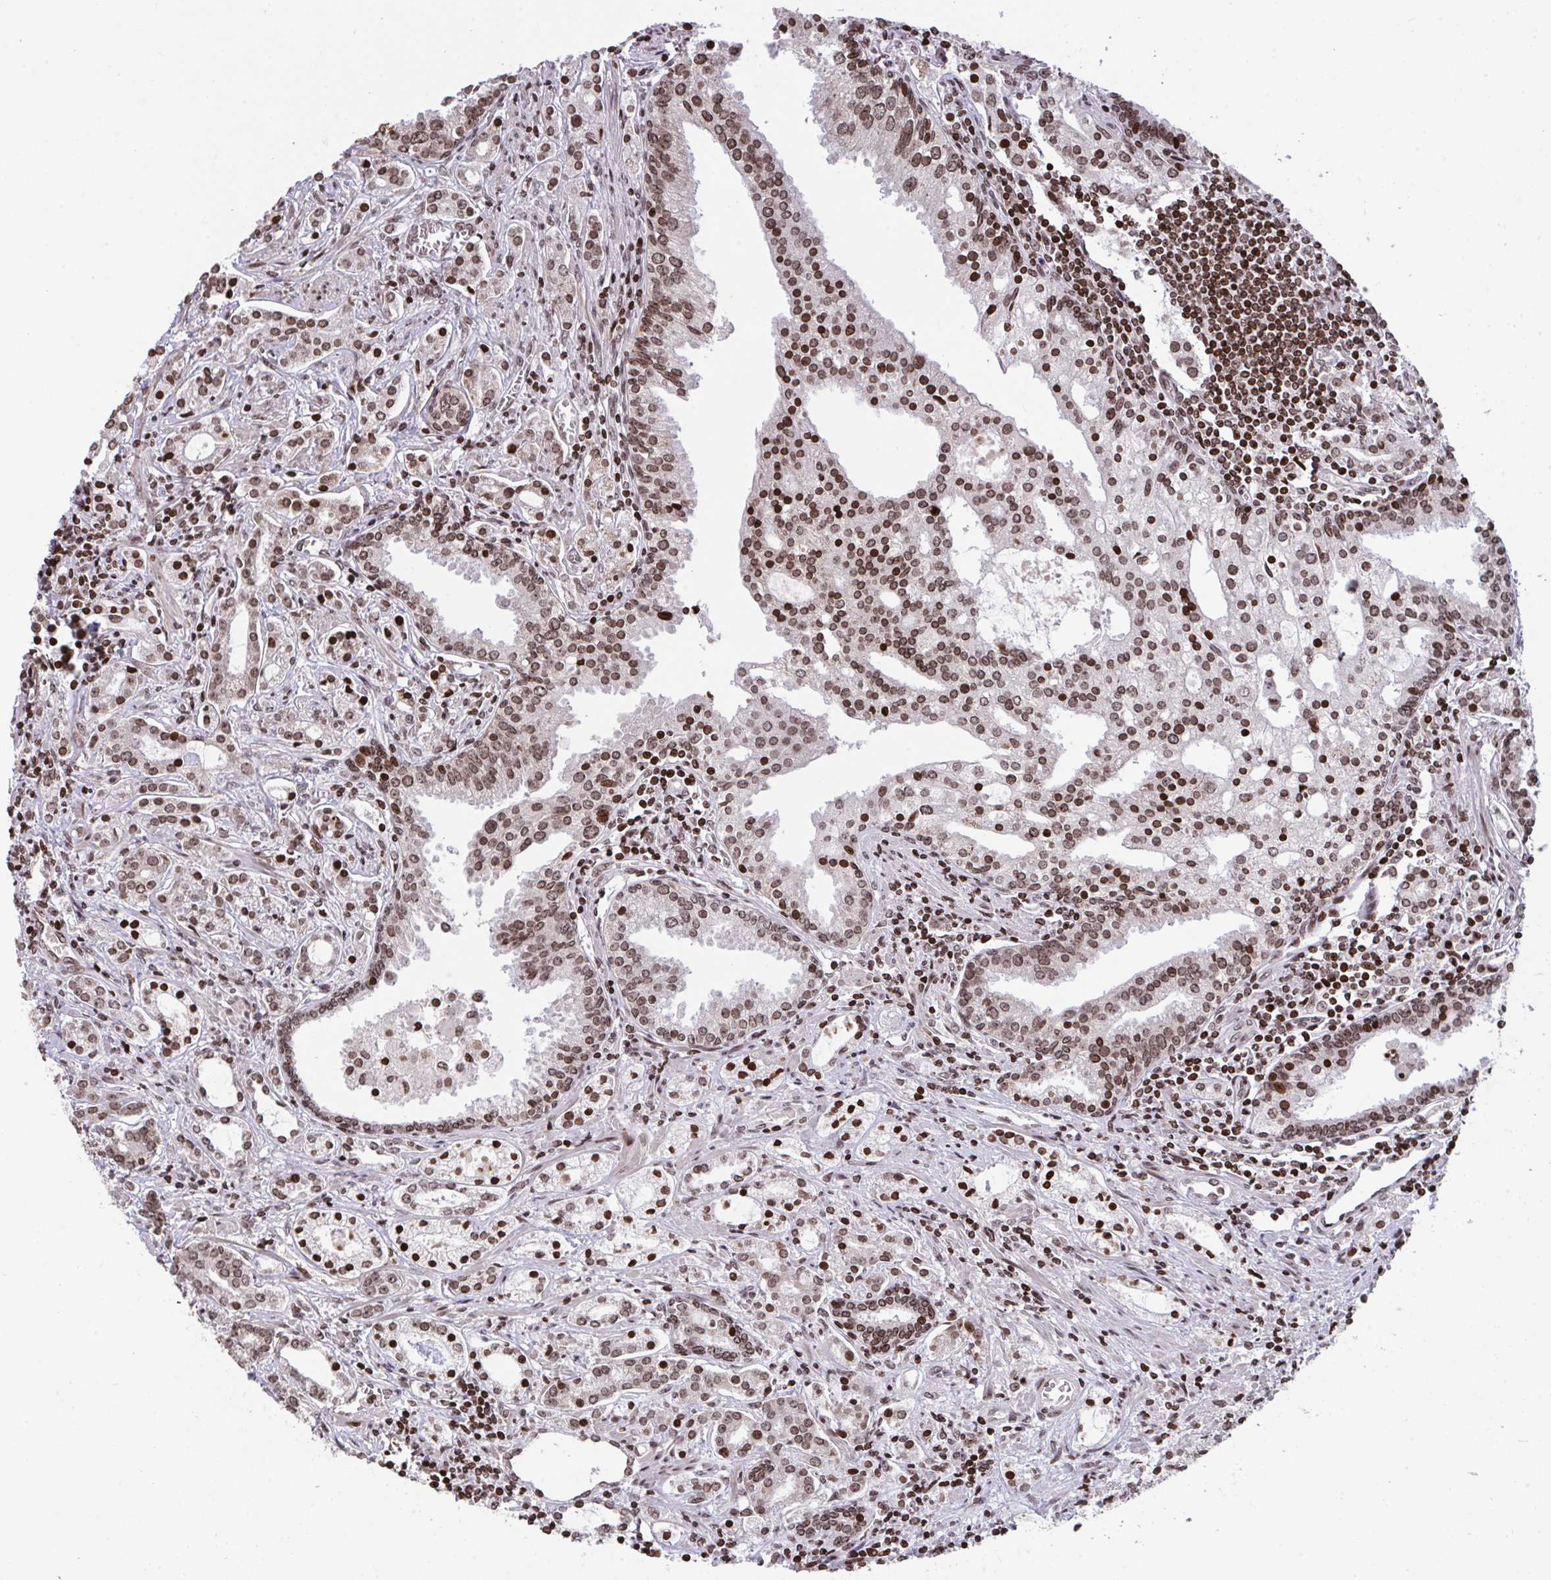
{"staining": {"intensity": "moderate", "quantity": ">75%", "location": "nuclear"}, "tissue": "prostate cancer", "cell_type": "Tumor cells", "image_type": "cancer", "snomed": [{"axis": "morphology", "description": "Adenocarcinoma, Medium grade"}, {"axis": "topography", "description": "Prostate"}], "caption": "The histopathology image demonstrates staining of adenocarcinoma (medium-grade) (prostate), revealing moderate nuclear protein positivity (brown color) within tumor cells.", "gene": "NIP7", "patient": {"sex": "male", "age": 57}}